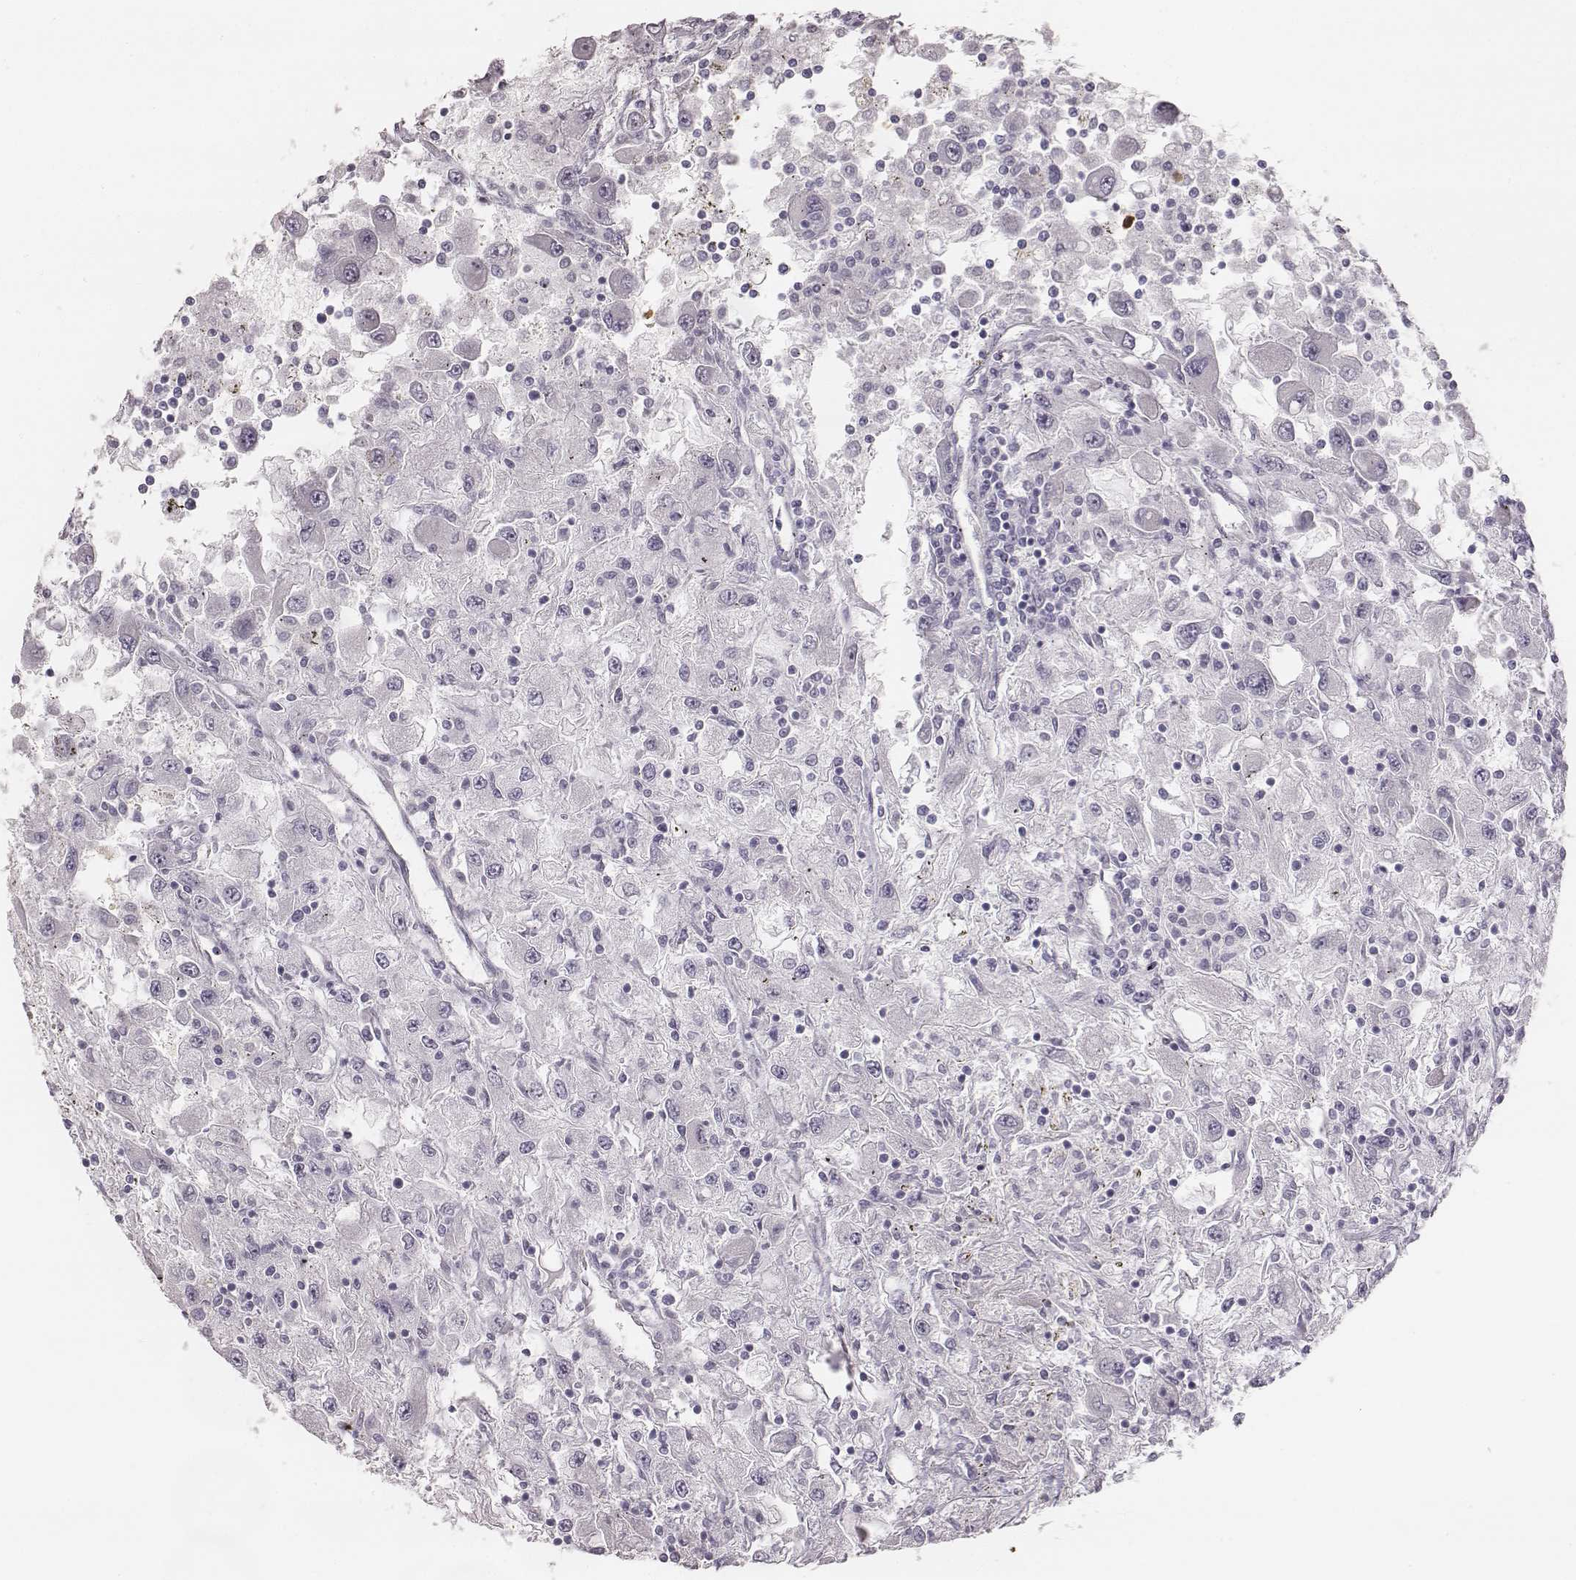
{"staining": {"intensity": "negative", "quantity": "none", "location": "none"}, "tissue": "renal cancer", "cell_type": "Tumor cells", "image_type": "cancer", "snomed": [{"axis": "morphology", "description": "Adenocarcinoma, NOS"}, {"axis": "topography", "description": "Kidney"}], "caption": "A high-resolution histopathology image shows IHC staining of renal cancer (adenocarcinoma), which exhibits no significant staining in tumor cells.", "gene": "KCNJ12", "patient": {"sex": "female", "age": 67}}